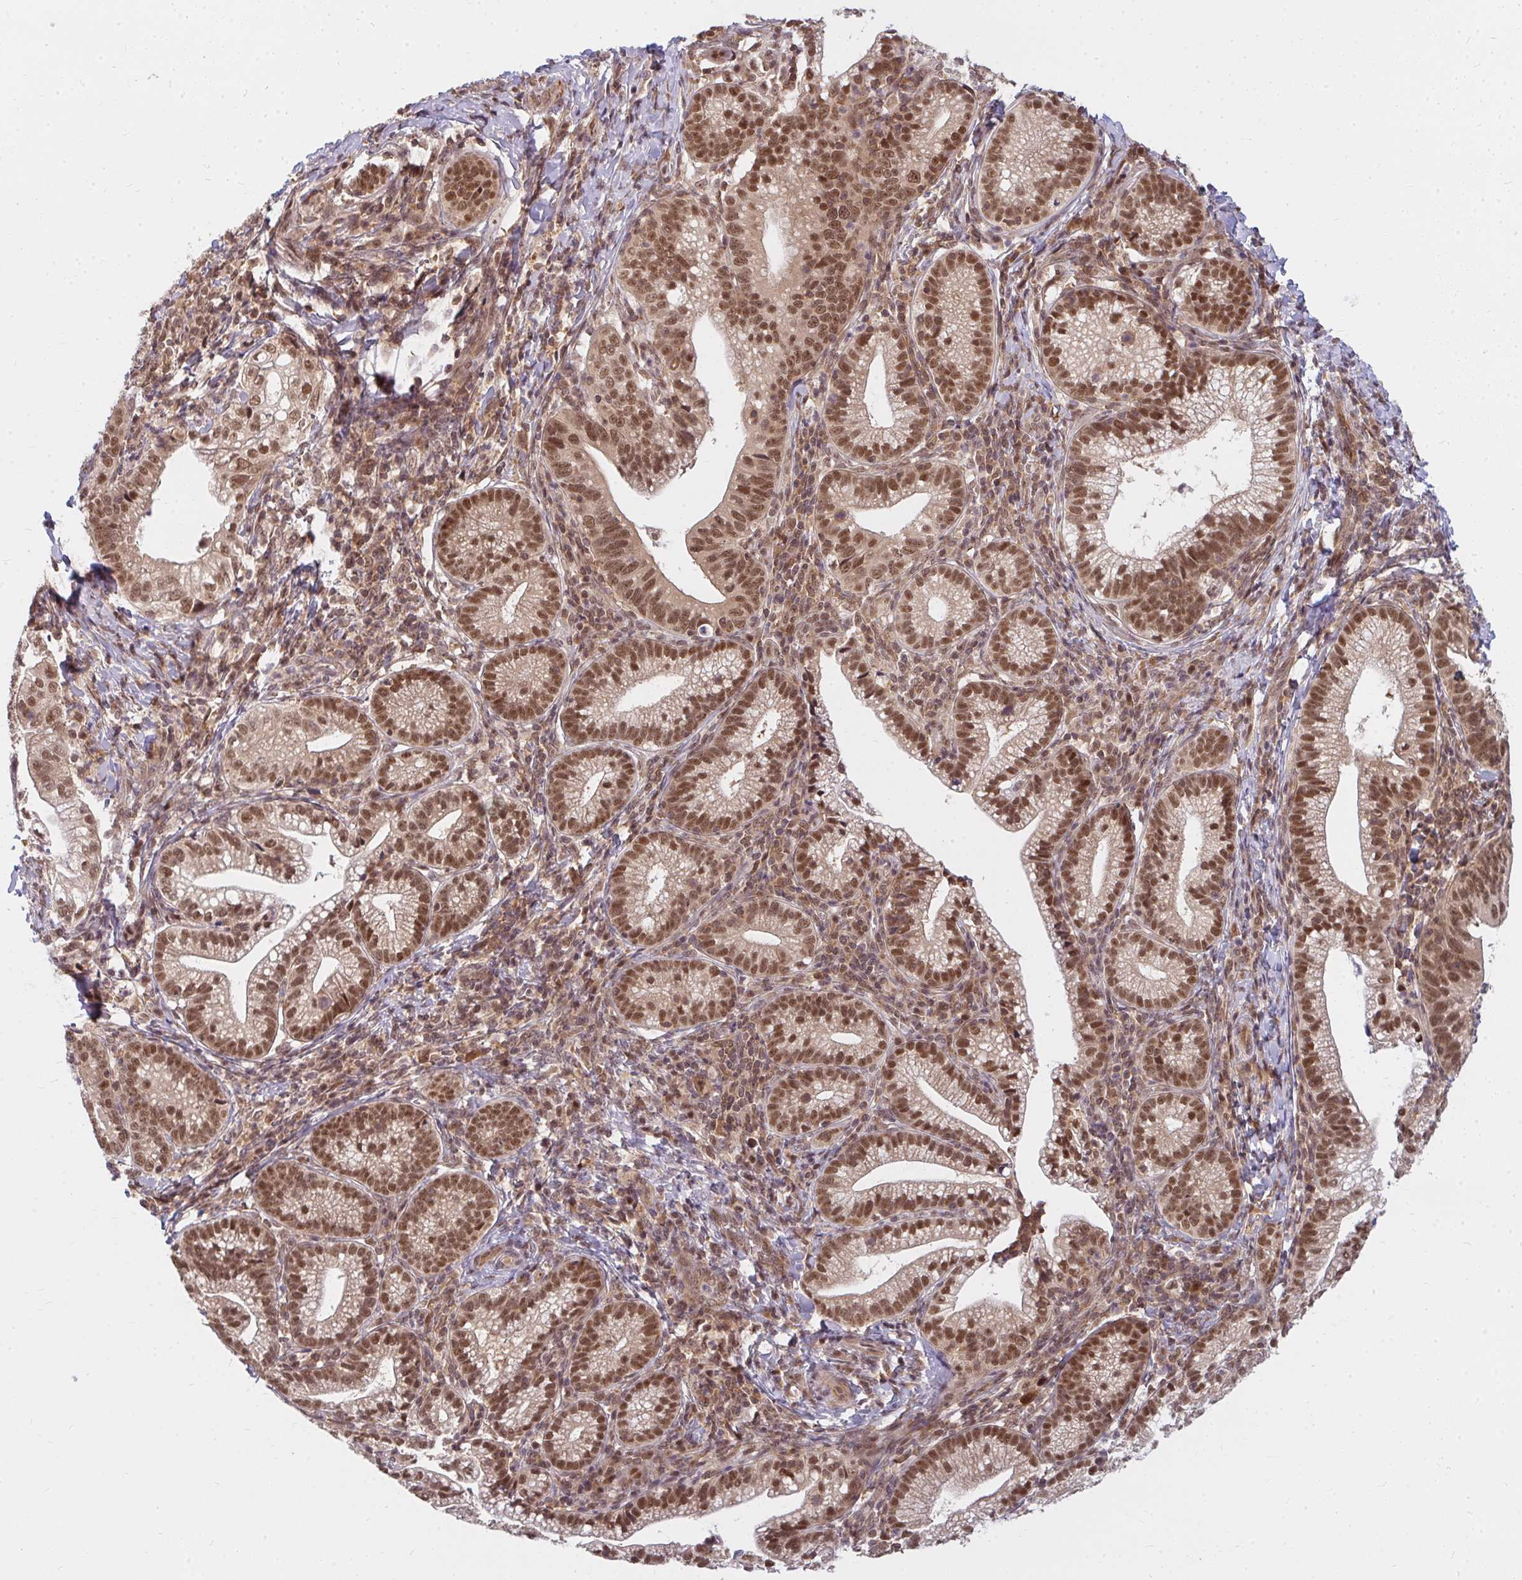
{"staining": {"intensity": "moderate", "quantity": ">75%", "location": "nuclear"}, "tissue": "cervical cancer", "cell_type": "Tumor cells", "image_type": "cancer", "snomed": [{"axis": "morphology", "description": "Normal tissue, NOS"}, {"axis": "morphology", "description": "Adenocarcinoma, NOS"}, {"axis": "topography", "description": "Cervix"}], "caption": "The photomicrograph displays immunohistochemical staining of cervical cancer. There is moderate nuclear expression is identified in about >75% of tumor cells. The staining is performed using DAB (3,3'-diaminobenzidine) brown chromogen to label protein expression. The nuclei are counter-stained blue using hematoxylin.", "gene": "GTF3C6", "patient": {"sex": "female", "age": 44}}